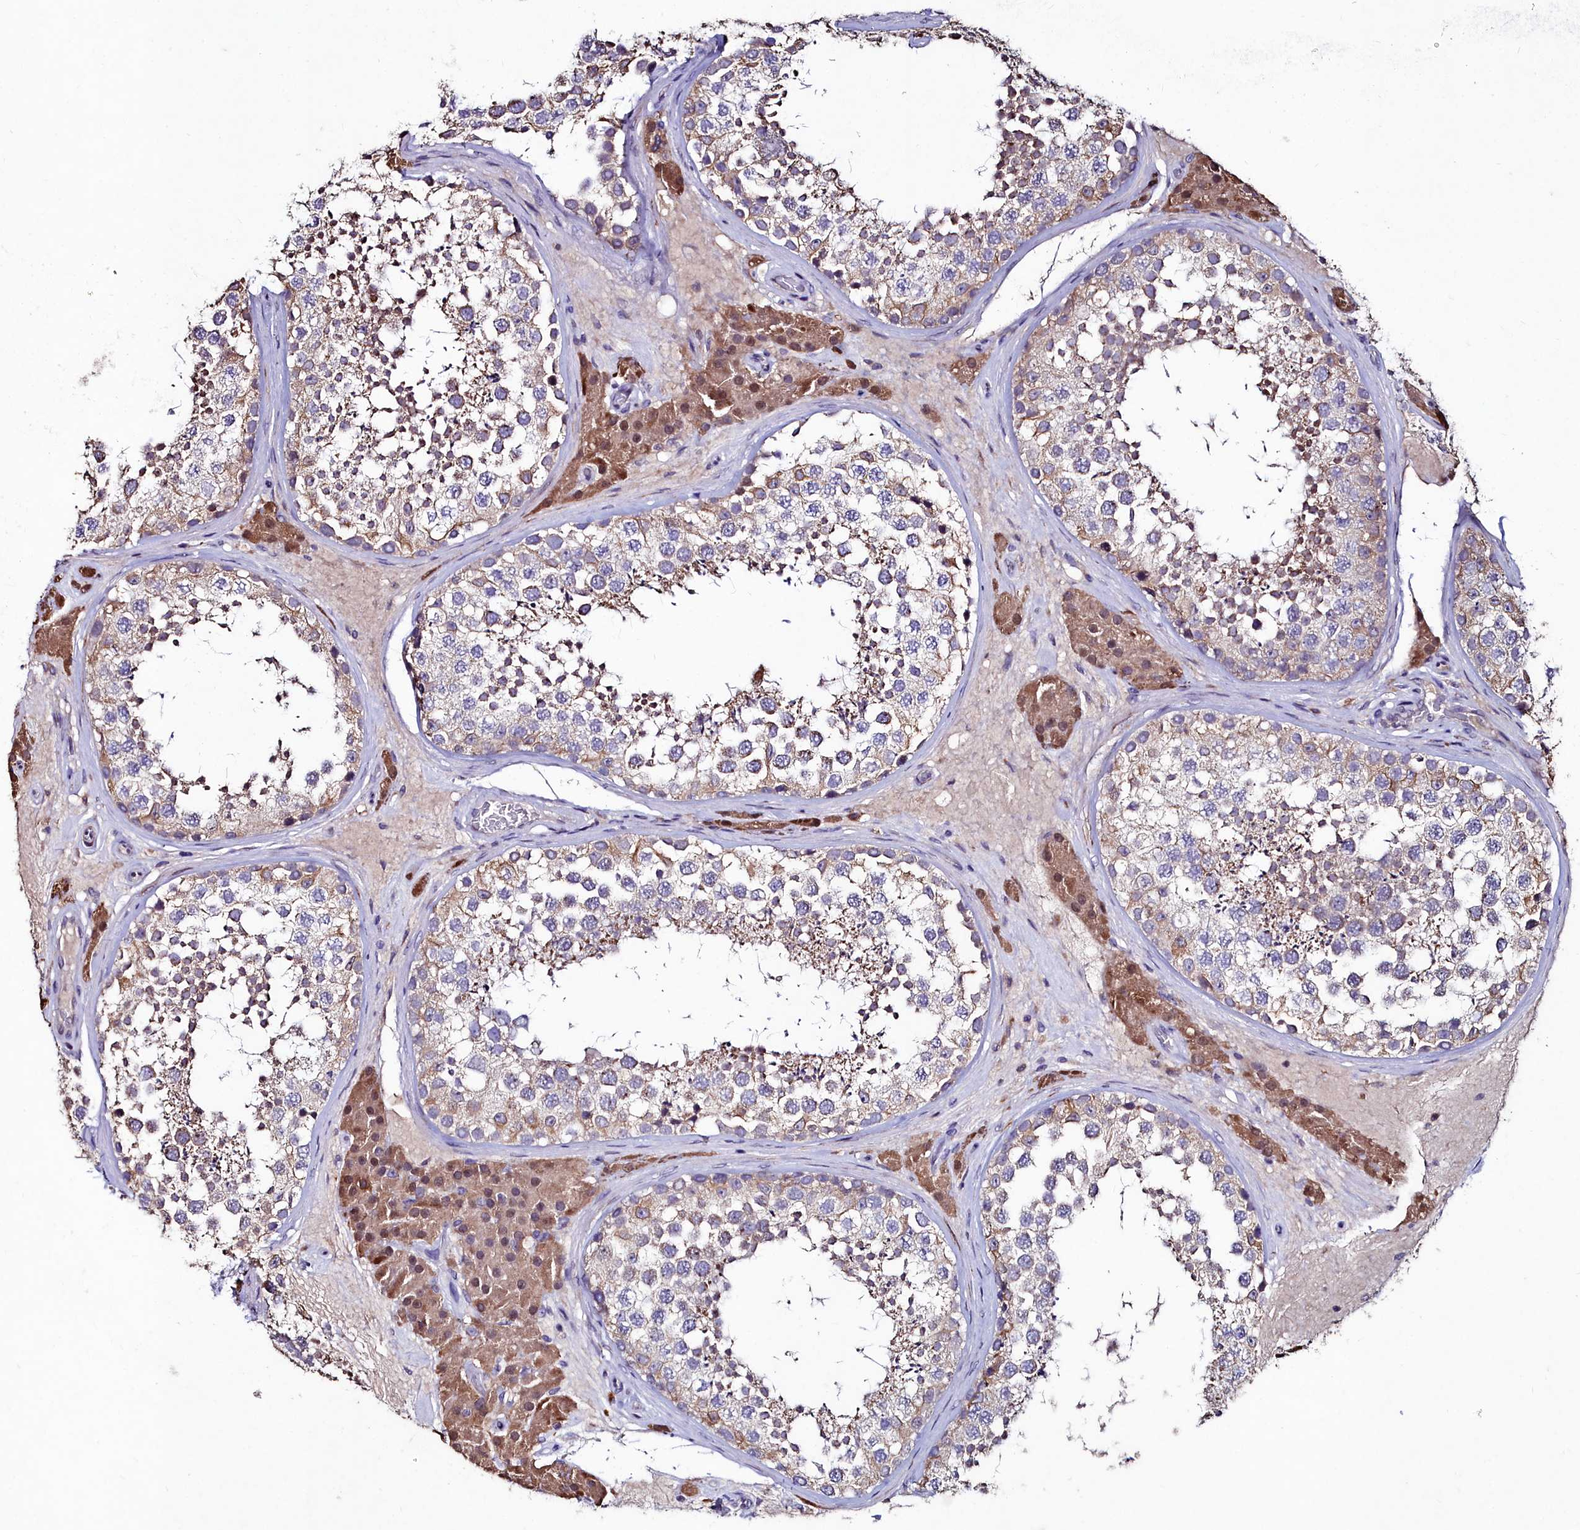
{"staining": {"intensity": "moderate", "quantity": "25%-75%", "location": "cytoplasmic/membranous"}, "tissue": "testis", "cell_type": "Cells in seminiferous ducts", "image_type": "normal", "snomed": [{"axis": "morphology", "description": "Normal tissue, NOS"}, {"axis": "topography", "description": "Testis"}], "caption": "The immunohistochemical stain highlights moderate cytoplasmic/membranous expression in cells in seminiferous ducts of normal testis.", "gene": "AMBRA1", "patient": {"sex": "male", "age": 46}}